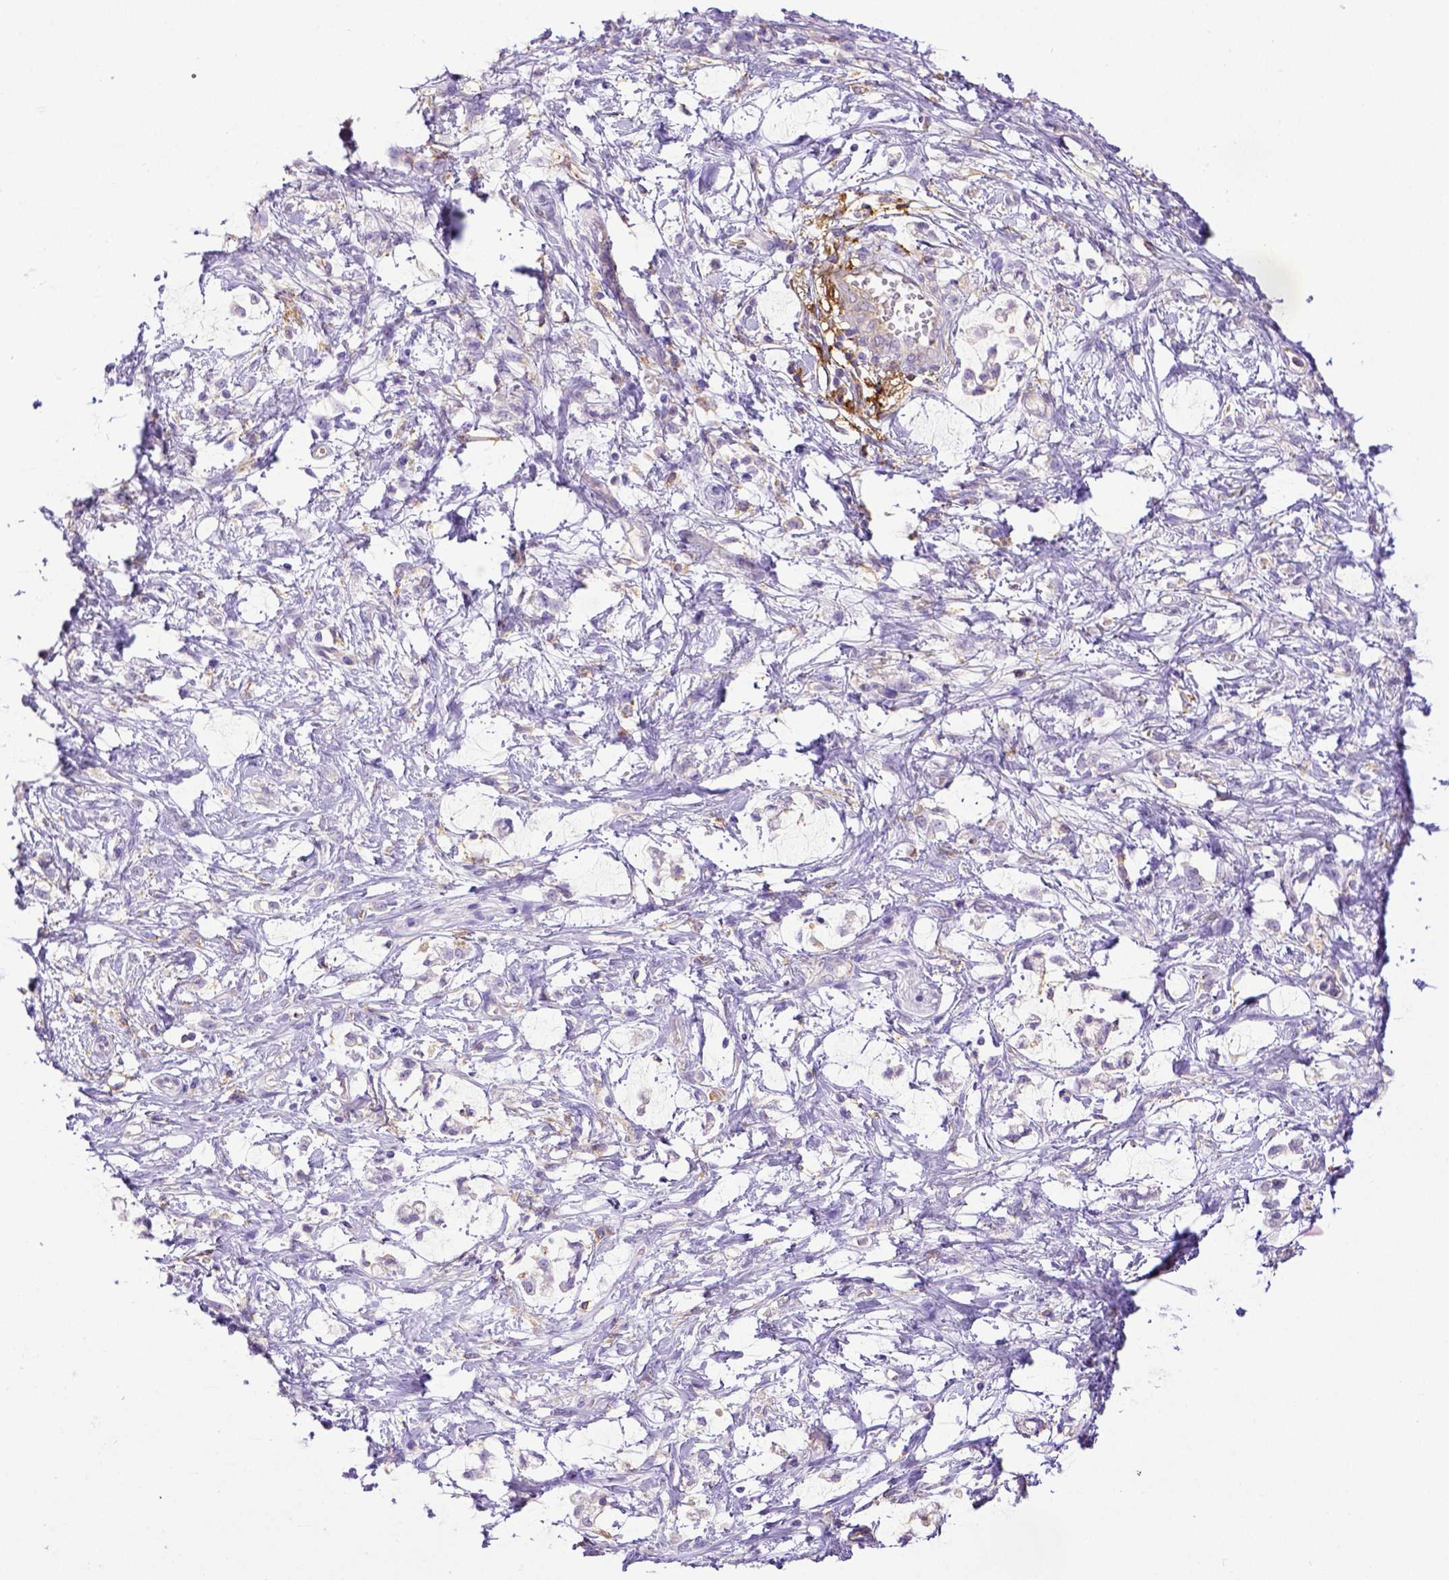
{"staining": {"intensity": "negative", "quantity": "none", "location": "none"}, "tissue": "stomach cancer", "cell_type": "Tumor cells", "image_type": "cancer", "snomed": [{"axis": "morphology", "description": "Adenocarcinoma, NOS"}, {"axis": "topography", "description": "Stomach"}], "caption": "Stomach cancer (adenocarcinoma) was stained to show a protein in brown. There is no significant expression in tumor cells.", "gene": "CD40", "patient": {"sex": "female", "age": 60}}